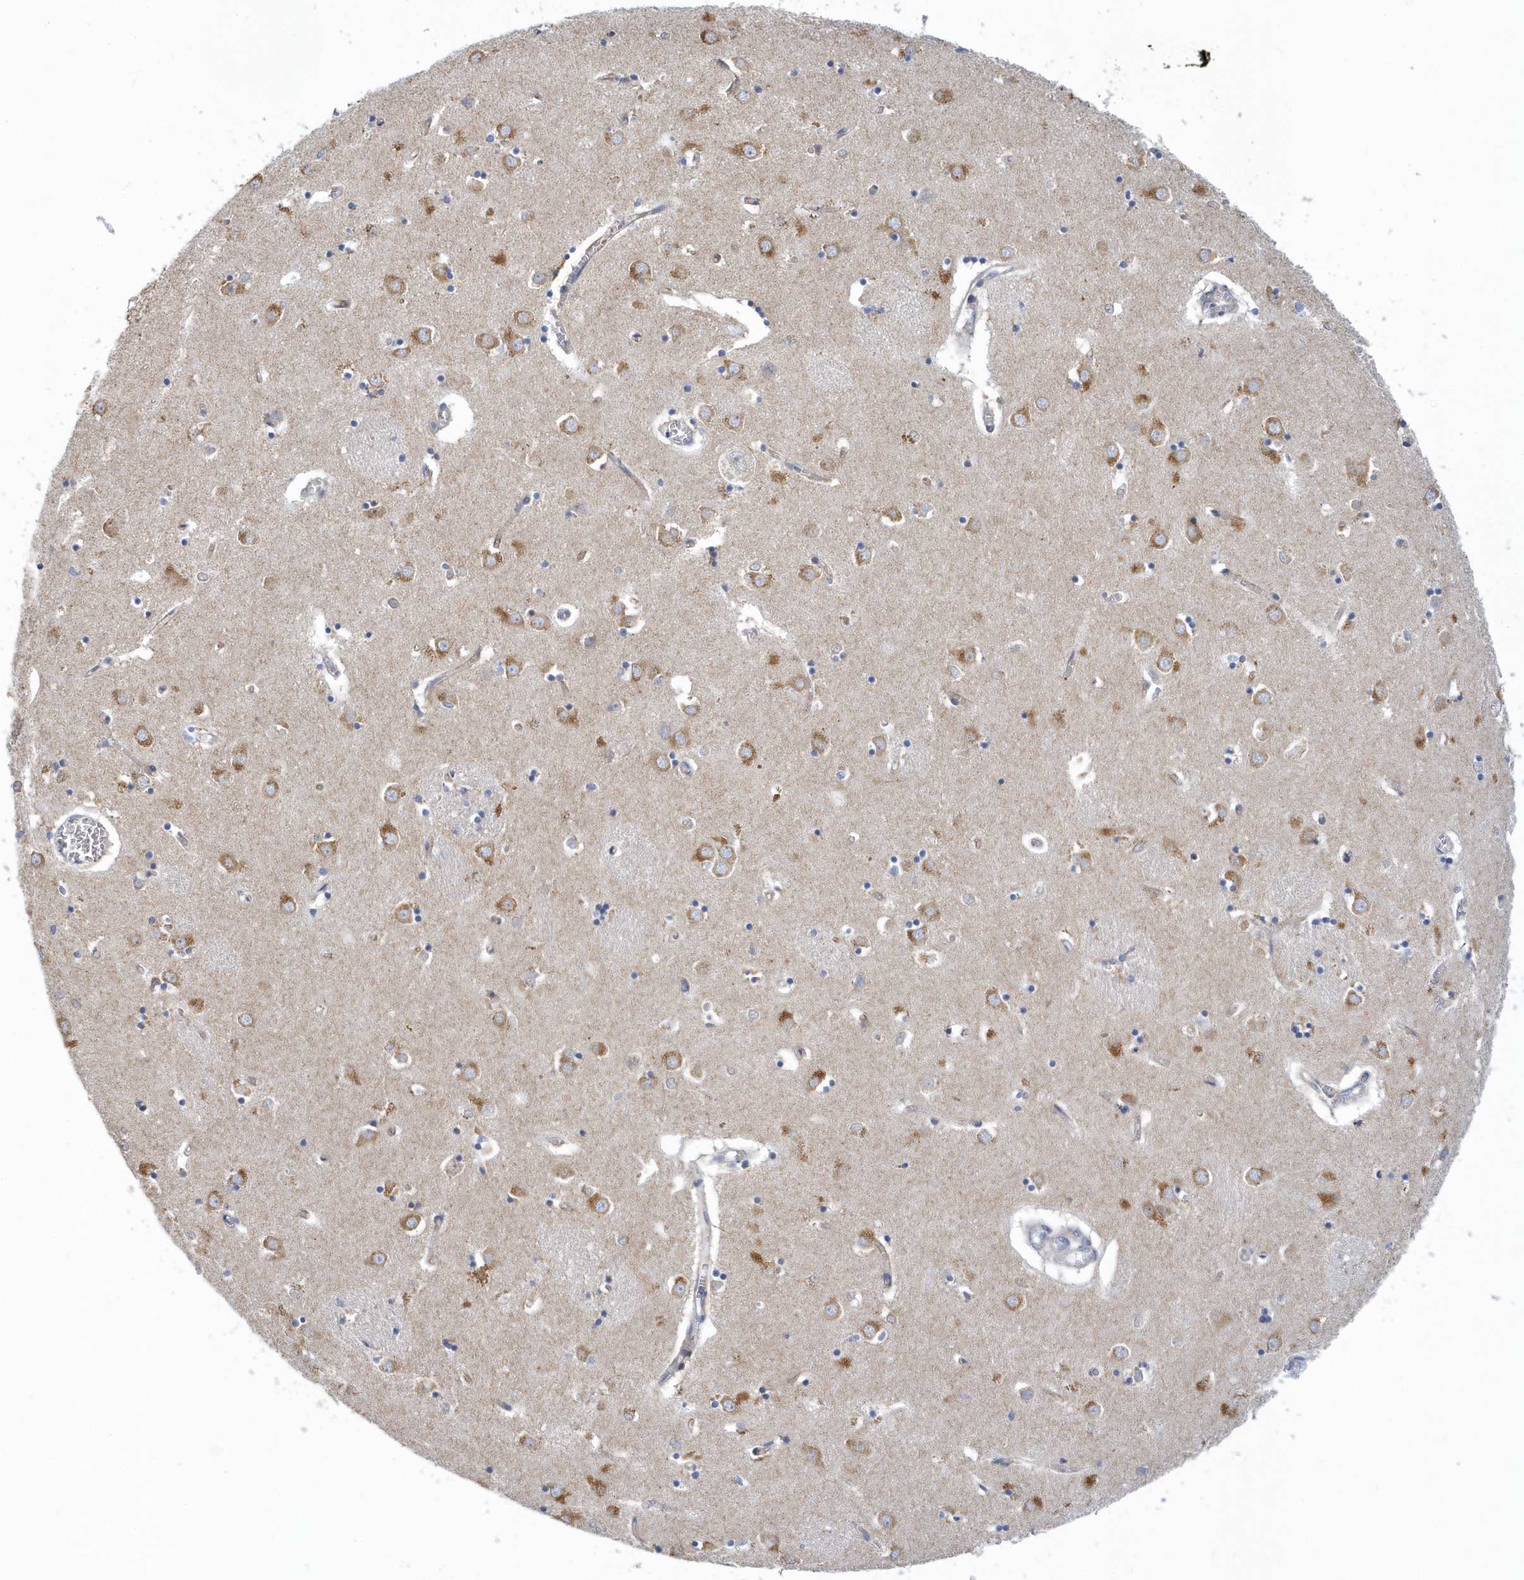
{"staining": {"intensity": "moderate", "quantity": "<25%", "location": "cytoplasmic/membranous"}, "tissue": "caudate", "cell_type": "Glial cells", "image_type": "normal", "snomed": [{"axis": "morphology", "description": "Normal tissue, NOS"}, {"axis": "topography", "description": "Lateral ventricle wall"}], "caption": "IHC of unremarkable caudate shows low levels of moderate cytoplasmic/membranous staining in approximately <25% of glial cells.", "gene": "VWA5B2", "patient": {"sex": "male", "age": 70}}